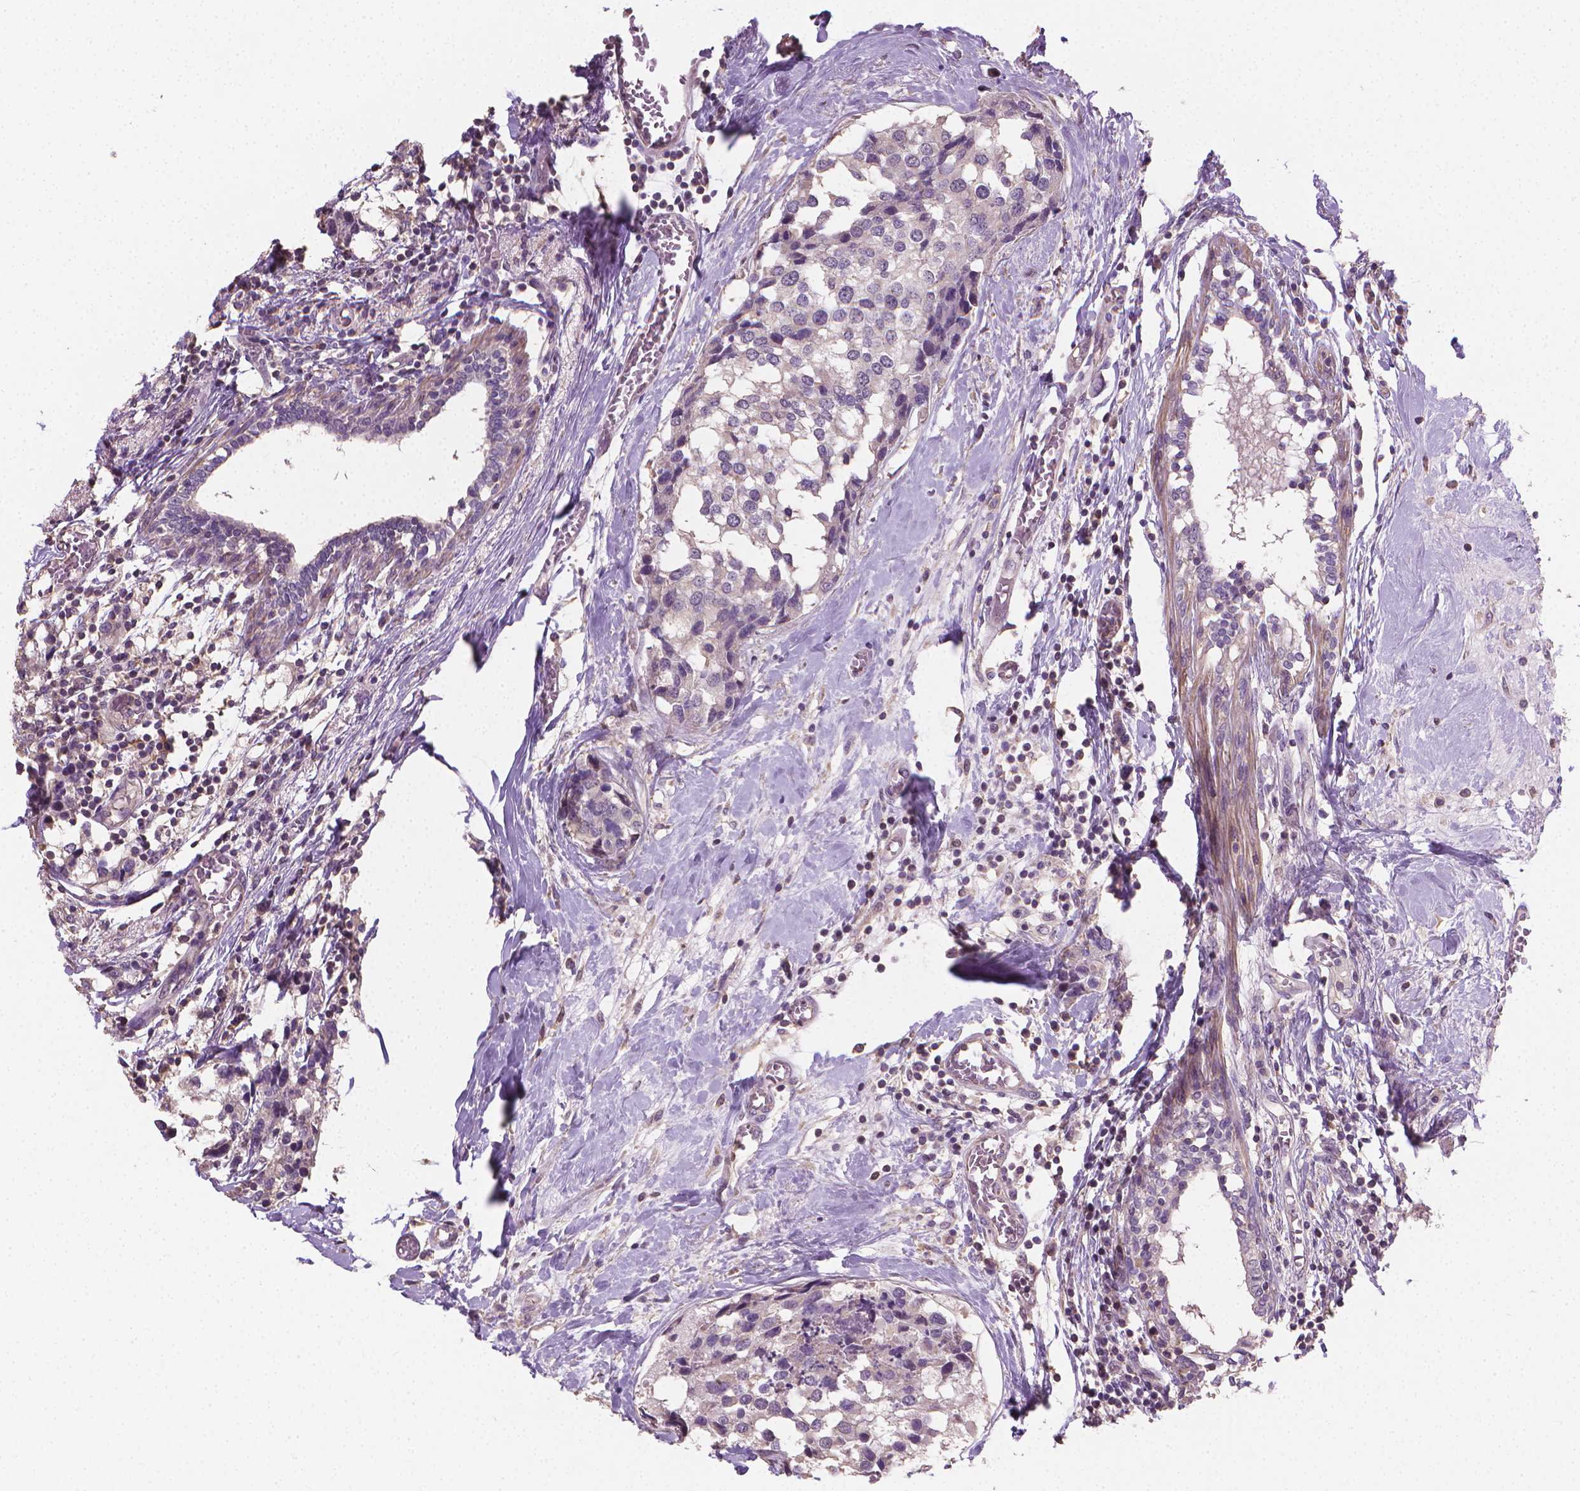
{"staining": {"intensity": "negative", "quantity": "none", "location": "none"}, "tissue": "breast cancer", "cell_type": "Tumor cells", "image_type": "cancer", "snomed": [{"axis": "morphology", "description": "Lobular carcinoma"}, {"axis": "topography", "description": "Breast"}], "caption": "Immunohistochemistry (IHC) photomicrograph of human breast cancer stained for a protein (brown), which exhibits no positivity in tumor cells.", "gene": "CATIP", "patient": {"sex": "female", "age": 59}}